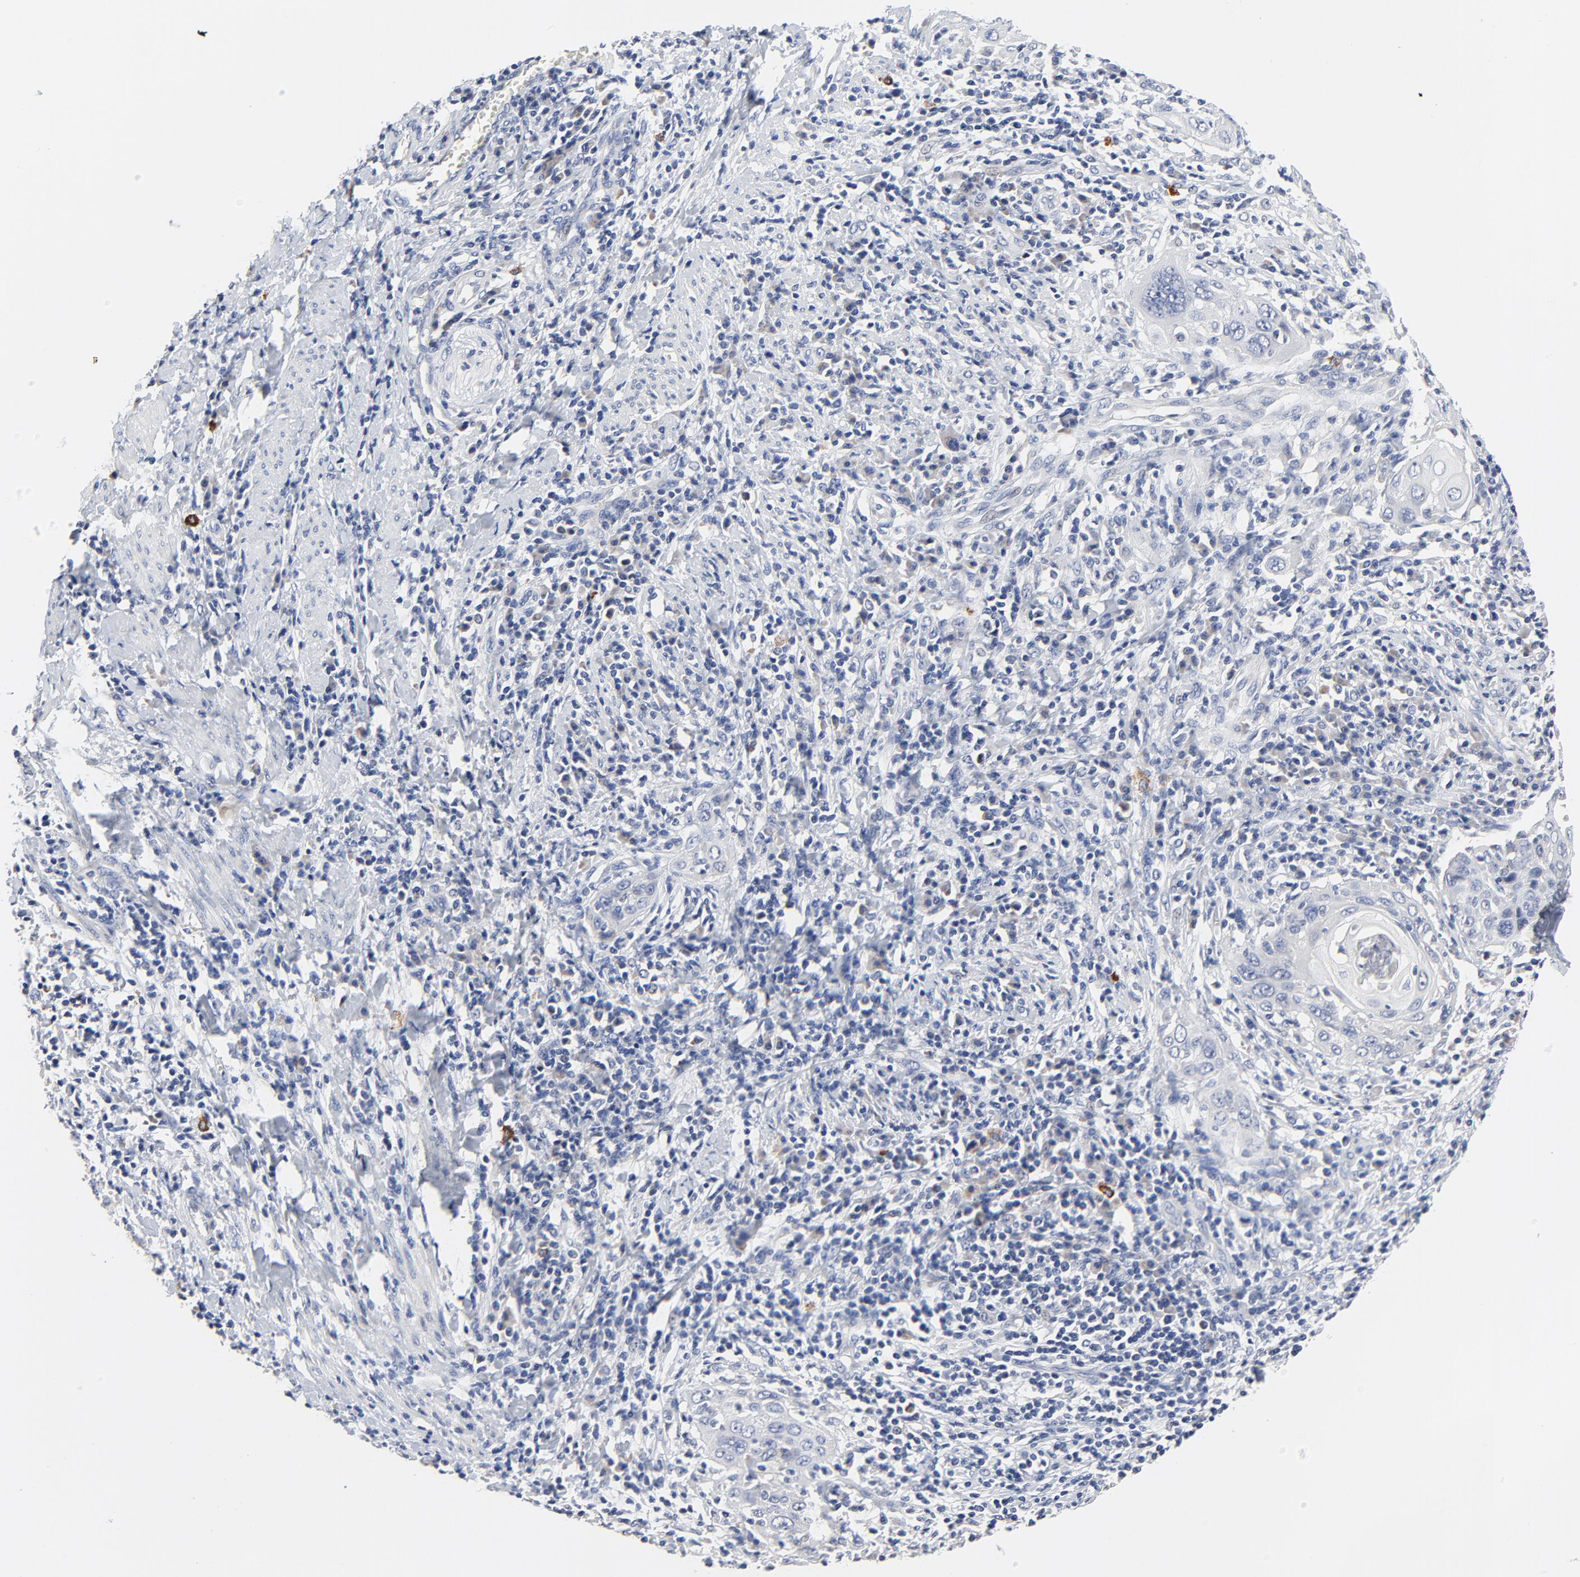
{"staining": {"intensity": "negative", "quantity": "none", "location": "none"}, "tissue": "cervical cancer", "cell_type": "Tumor cells", "image_type": "cancer", "snomed": [{"axis": "morphology", "description": "Squamous cell carcinoma, NOS"}, {"axis": "topography", "description": "Cervix"}], "caption": "A histopathology image of human cervical squamous cell carcinoma is negative for staining in tumor cells.", "gene": "FBXL5", "patient": {"sex": "female", "age": 54}}